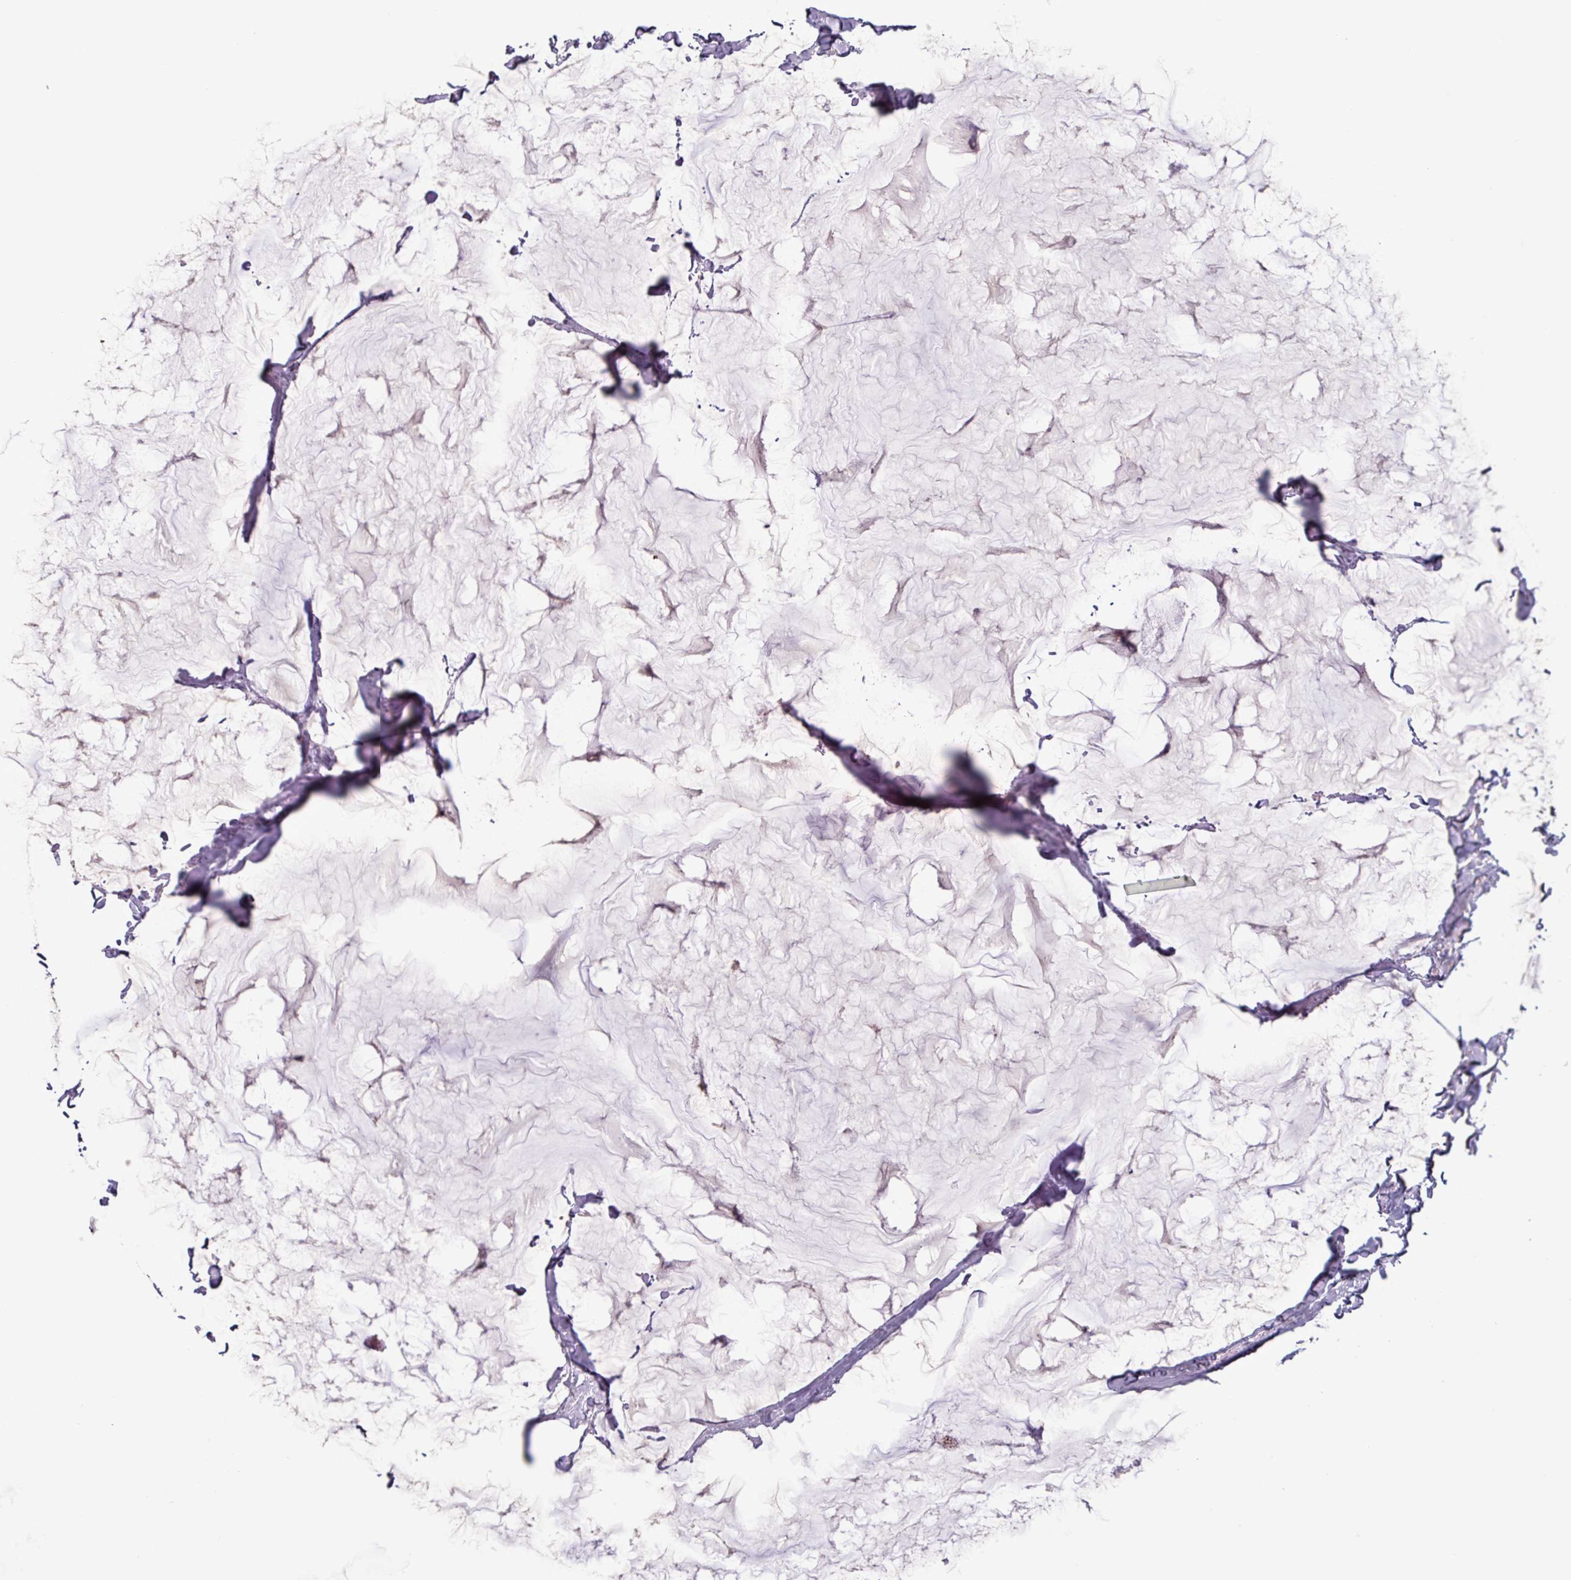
{"staining": {"intensity": "negative", "quantity": "none", "location": "none"}, "tissue": "breast cancer", "cell_type": "Tumor cells", "image_type": "cancer", "snomed": [{"axis": "morphology", "description": "Duct carcinoma"}, {"axis": "topography", "description": "Breast"}], "caption": "Breast infiltrating ductal carcinoma was stained to show a protein in brown. There is no significant staining in tumor cells. Nuclei are stained in blue.", "gene": "PLIN2", "patient": {"sex": "female", "age": 93}}